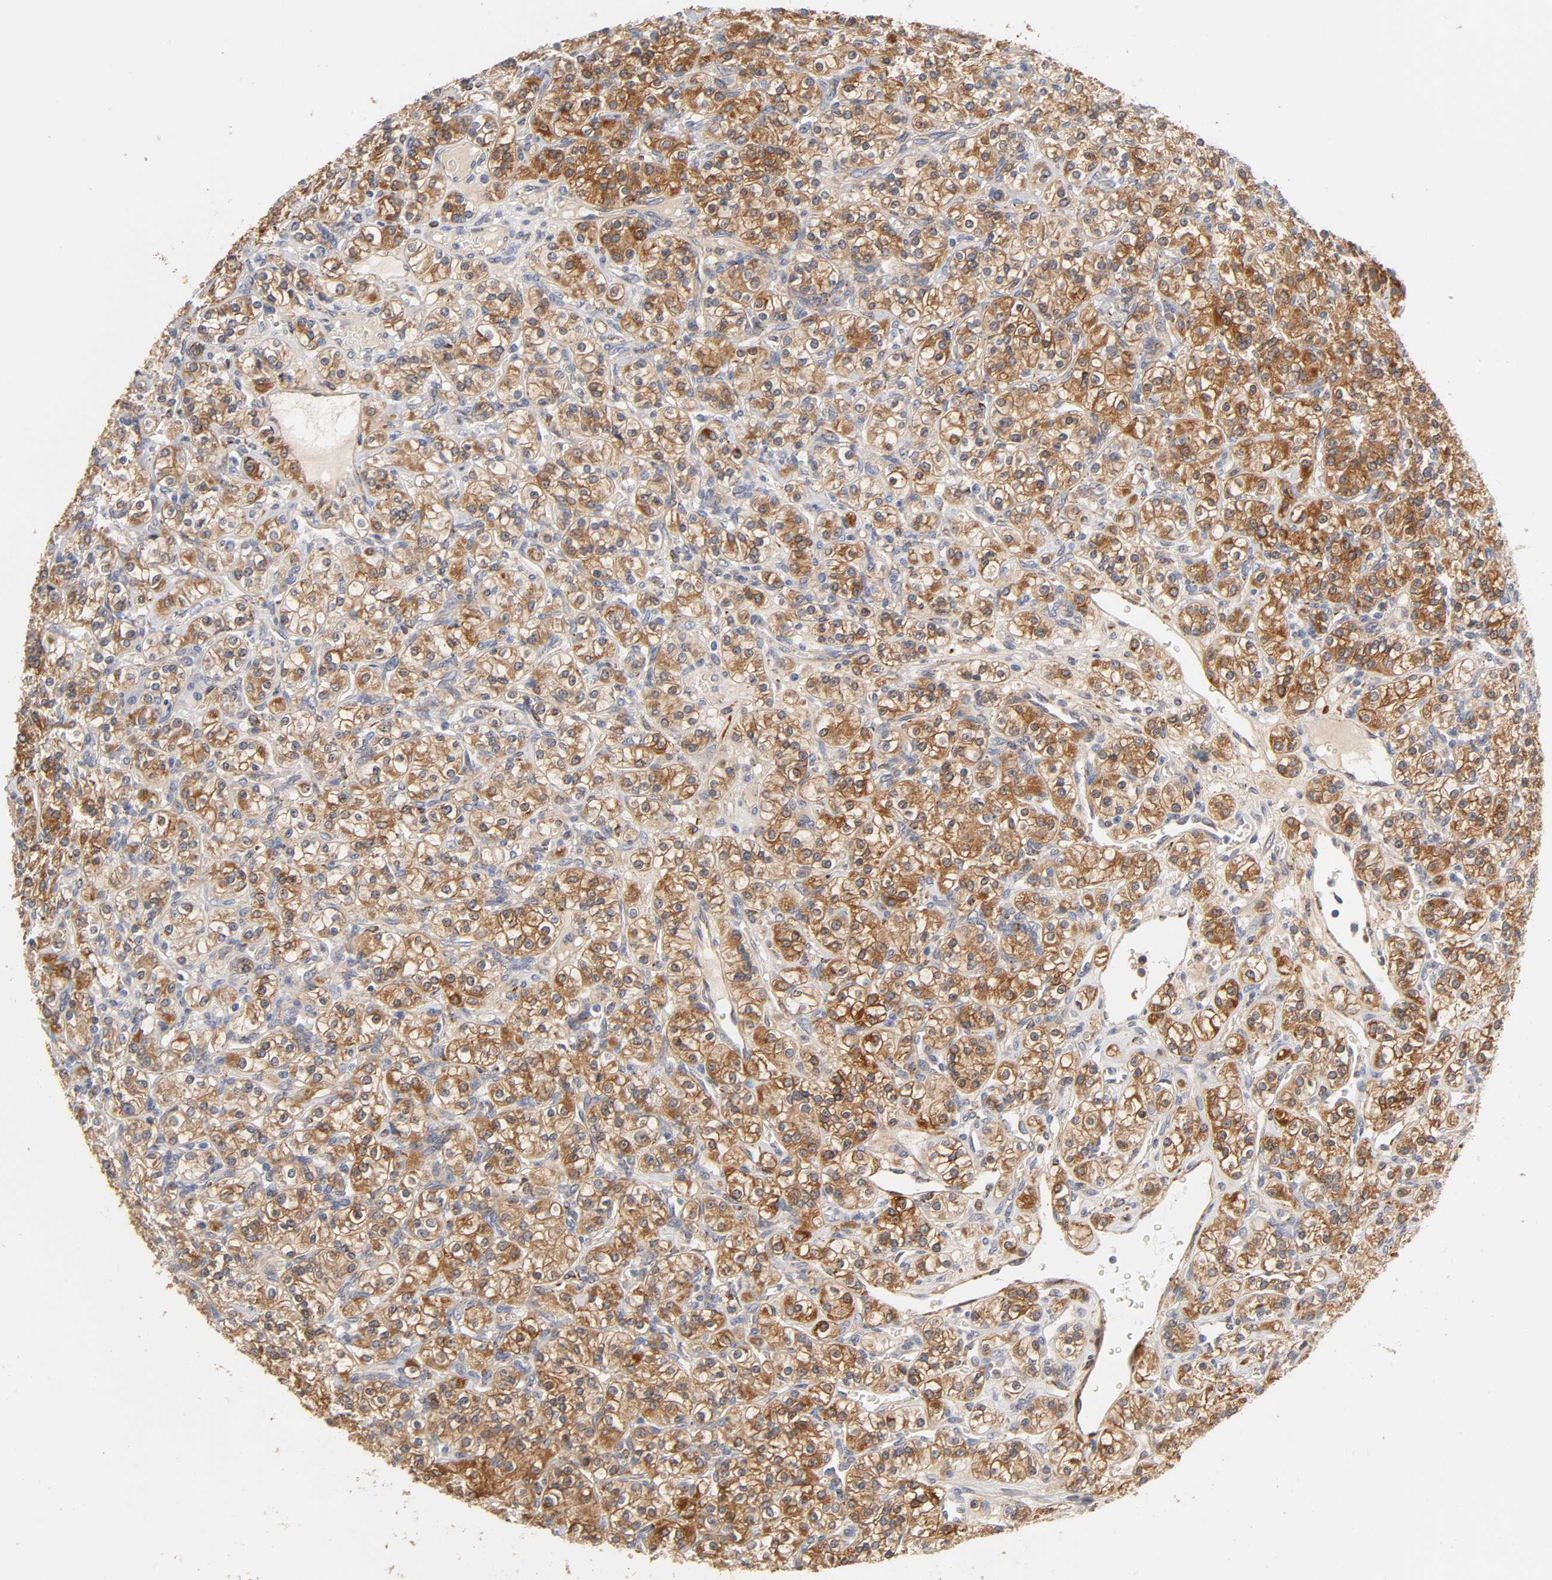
{"staining": {"intensity": "strong", "quantity": ">75%", "location": "cytoplasmic/membranous,nuclear"}, "tissue": "renal cancer", "cell_type": "Tumor cells", "image_type": "cancer", "snomed": [{"axis": "morphology", "description": "Adenocarcinoma, NOS"}, {"axis": "topography", "description": "Kidney"}], "caption": "A high amount of strong cytoplasmic/membranous and nuclear positivity is present in about >75% of tumor cells in adenocarcinoma (renal) tissue.", "gene": "ISG15", "patient": {"sex": "male", "age": 77}}